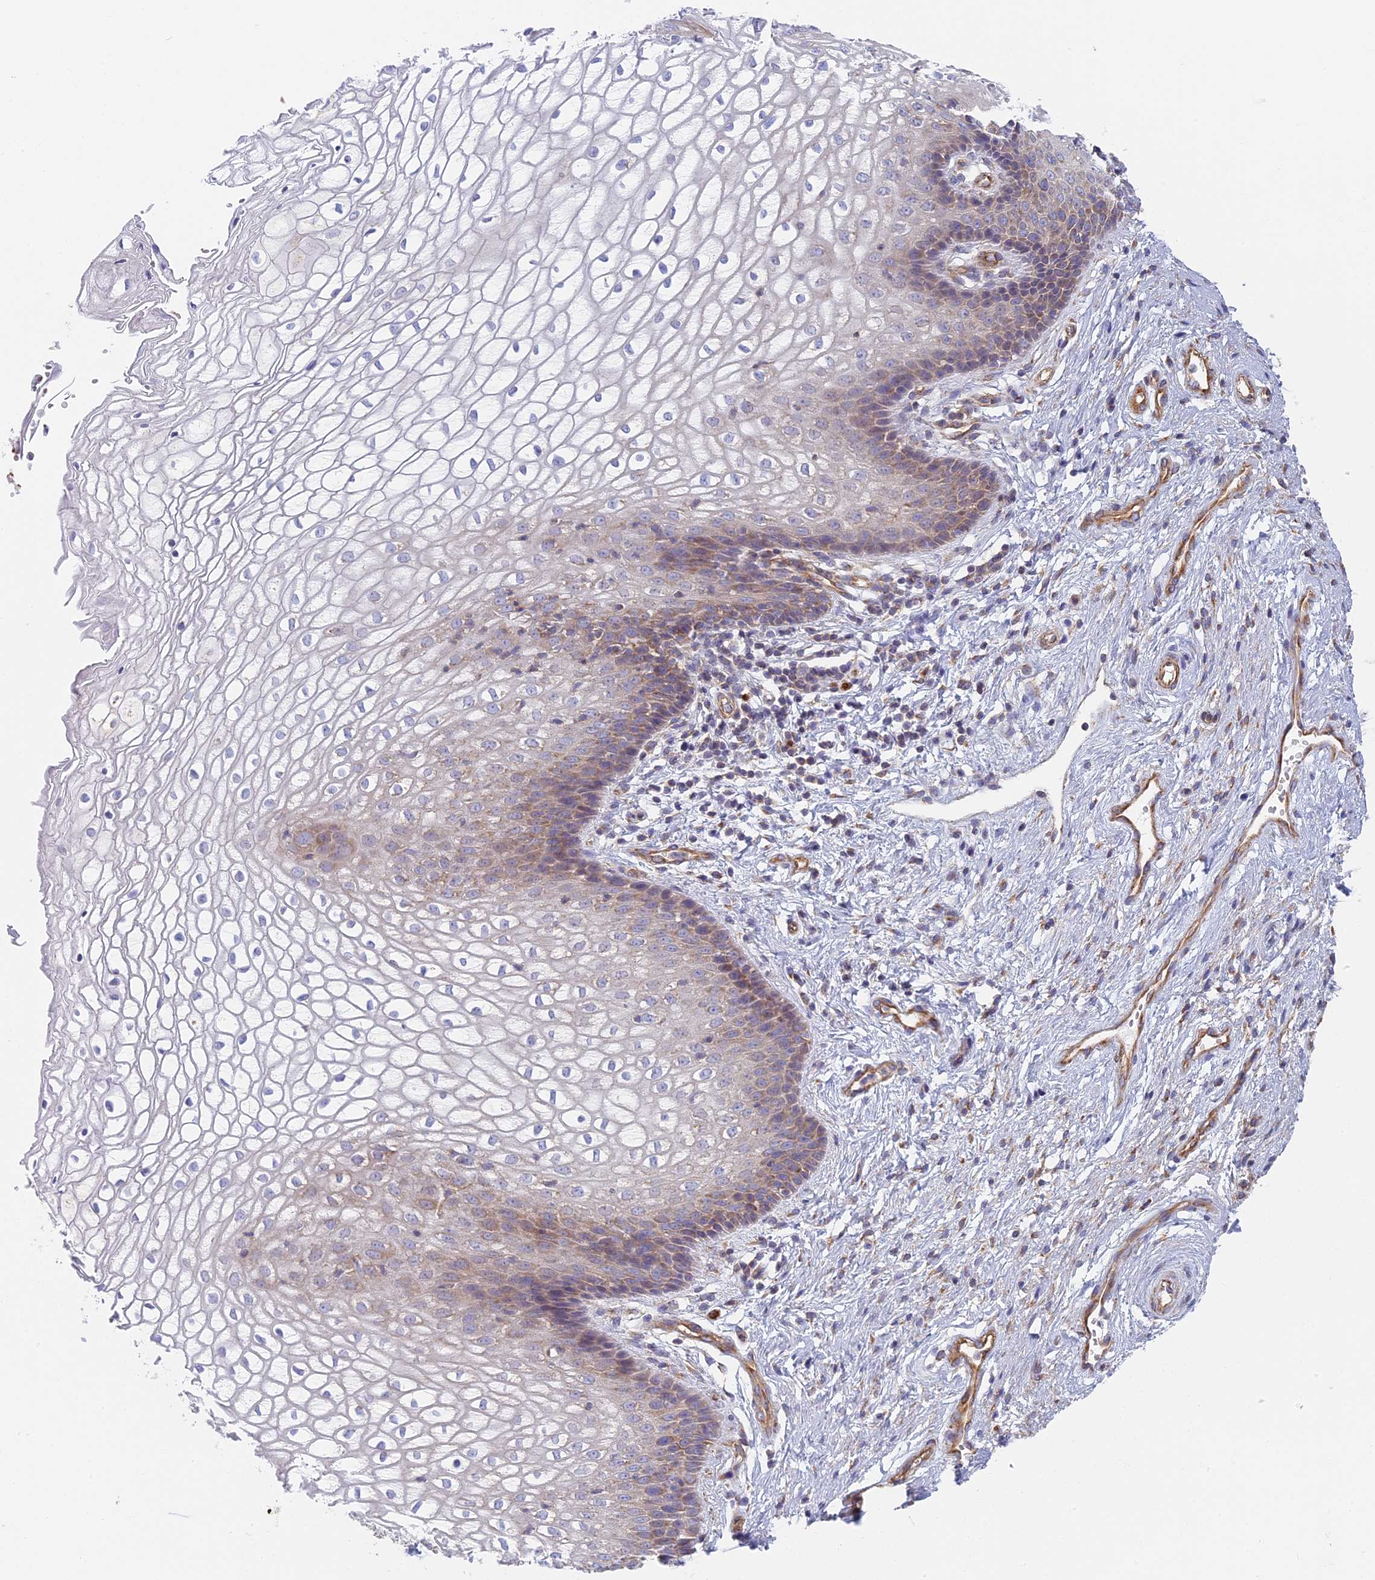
{"staining": {"intensity": "weak", "quantity": "<25%", "location": "cytoplasmic/membranous"}, "tissue": "vagina", "cell_type": "Squamous epithelial cells", "image_type": "normal", "snomed": [{"axis": "morphology", "description": "Normal tissue, NOS"}, {"axis": "topography", "description": "Vagina"}], "caption": "This micrograph is of unremarkable vagina stained with immunohistochemistry (IHC) to label a protein in brown with the nuclei are counter-stained blue. There is no expression in squamous epithelial cells.", "gene": "DDA1", "patient": {"sex": "female", "age": 34}}